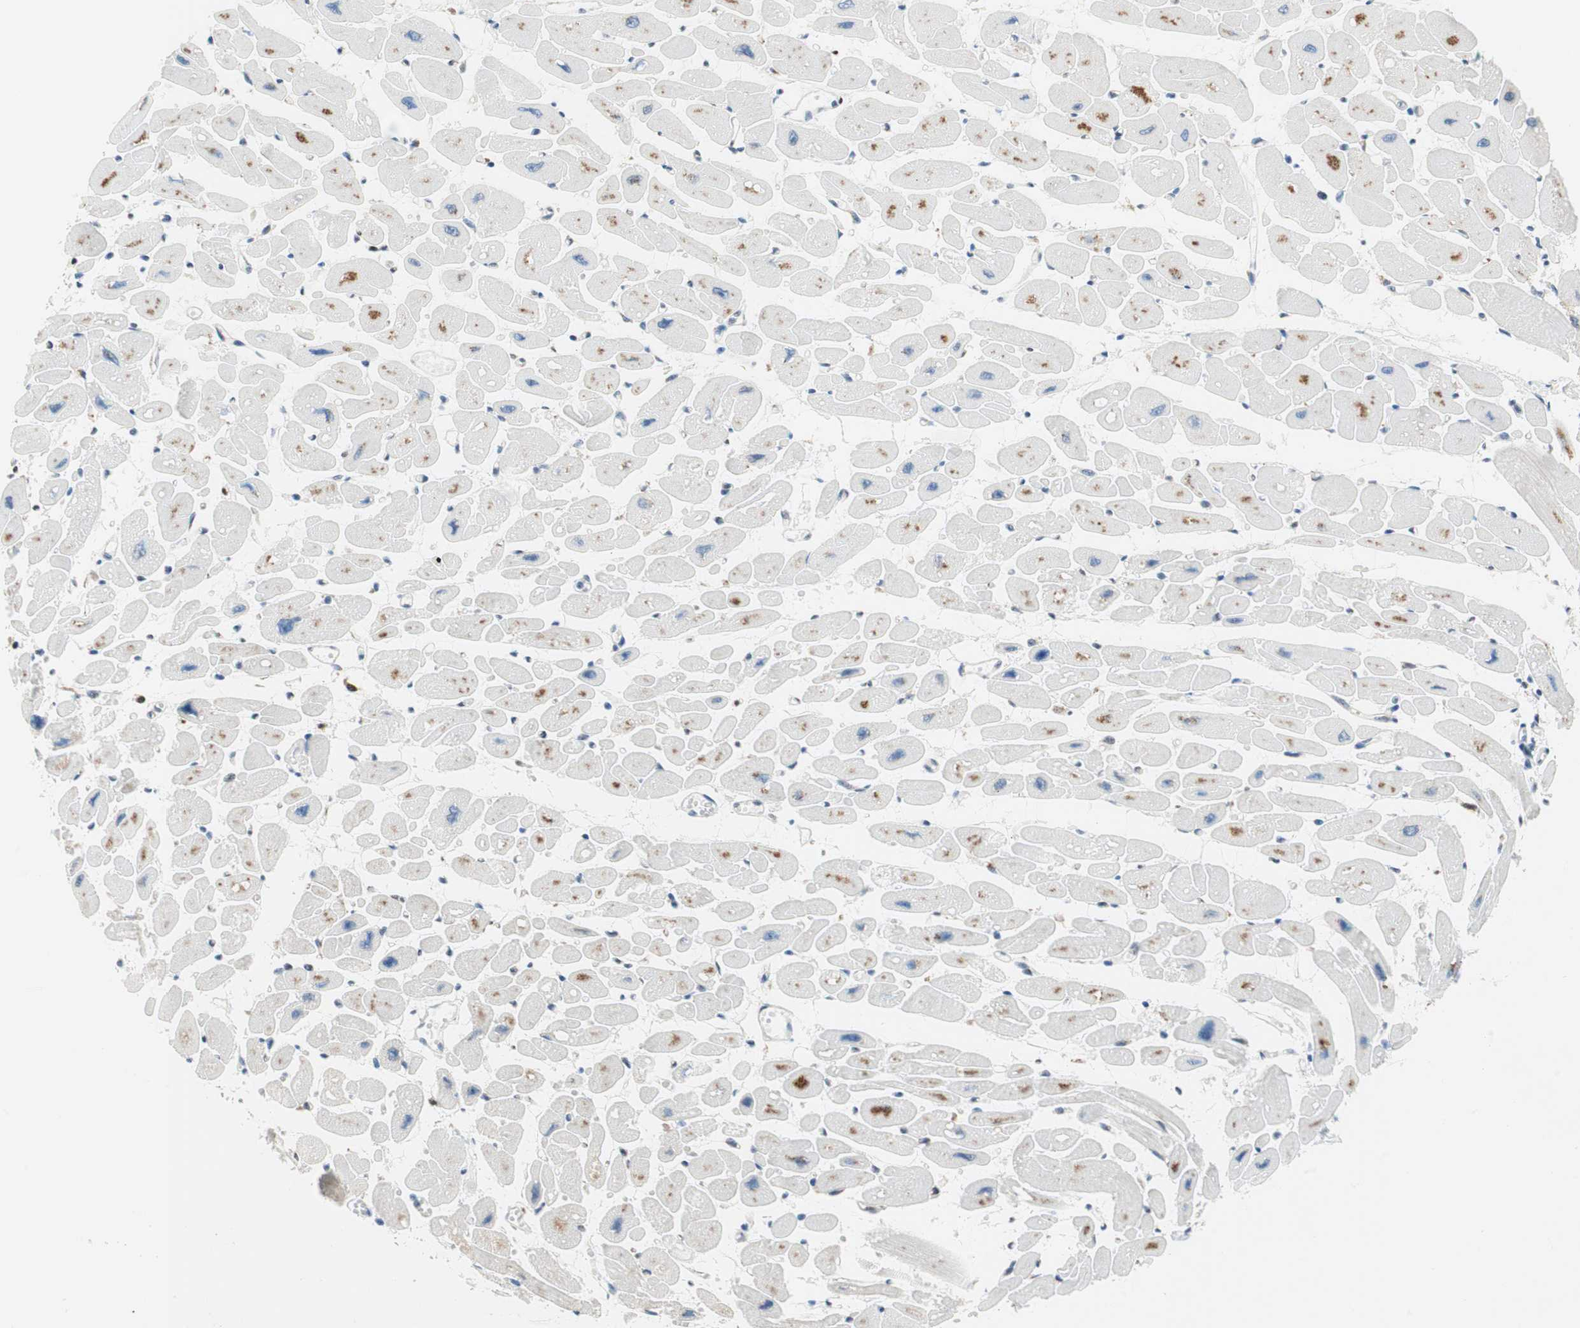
{"staining": {"intensity": "moderate", "quantity": "25%-75%", "location": "cytoplasmic/membranous"}, "tissue": "heart muscle", "cell_type": "Cardiomyocytes", "image_type": "normal", "snomed": [{"axis": "morphology", "description": "Normal tissue, NOS"}, {"axis": "topography", "description": "Heart"}], "caption": "A histopathology image showing moderate cytoplasmic/membranous expression in approximately 25%-75% of cardiomyocytes in unremarkable heart muscle, as visualized by brown immunohistochemical staining.", "gene": "RGS10", "patient": {"sex": "female", "age": 54}}